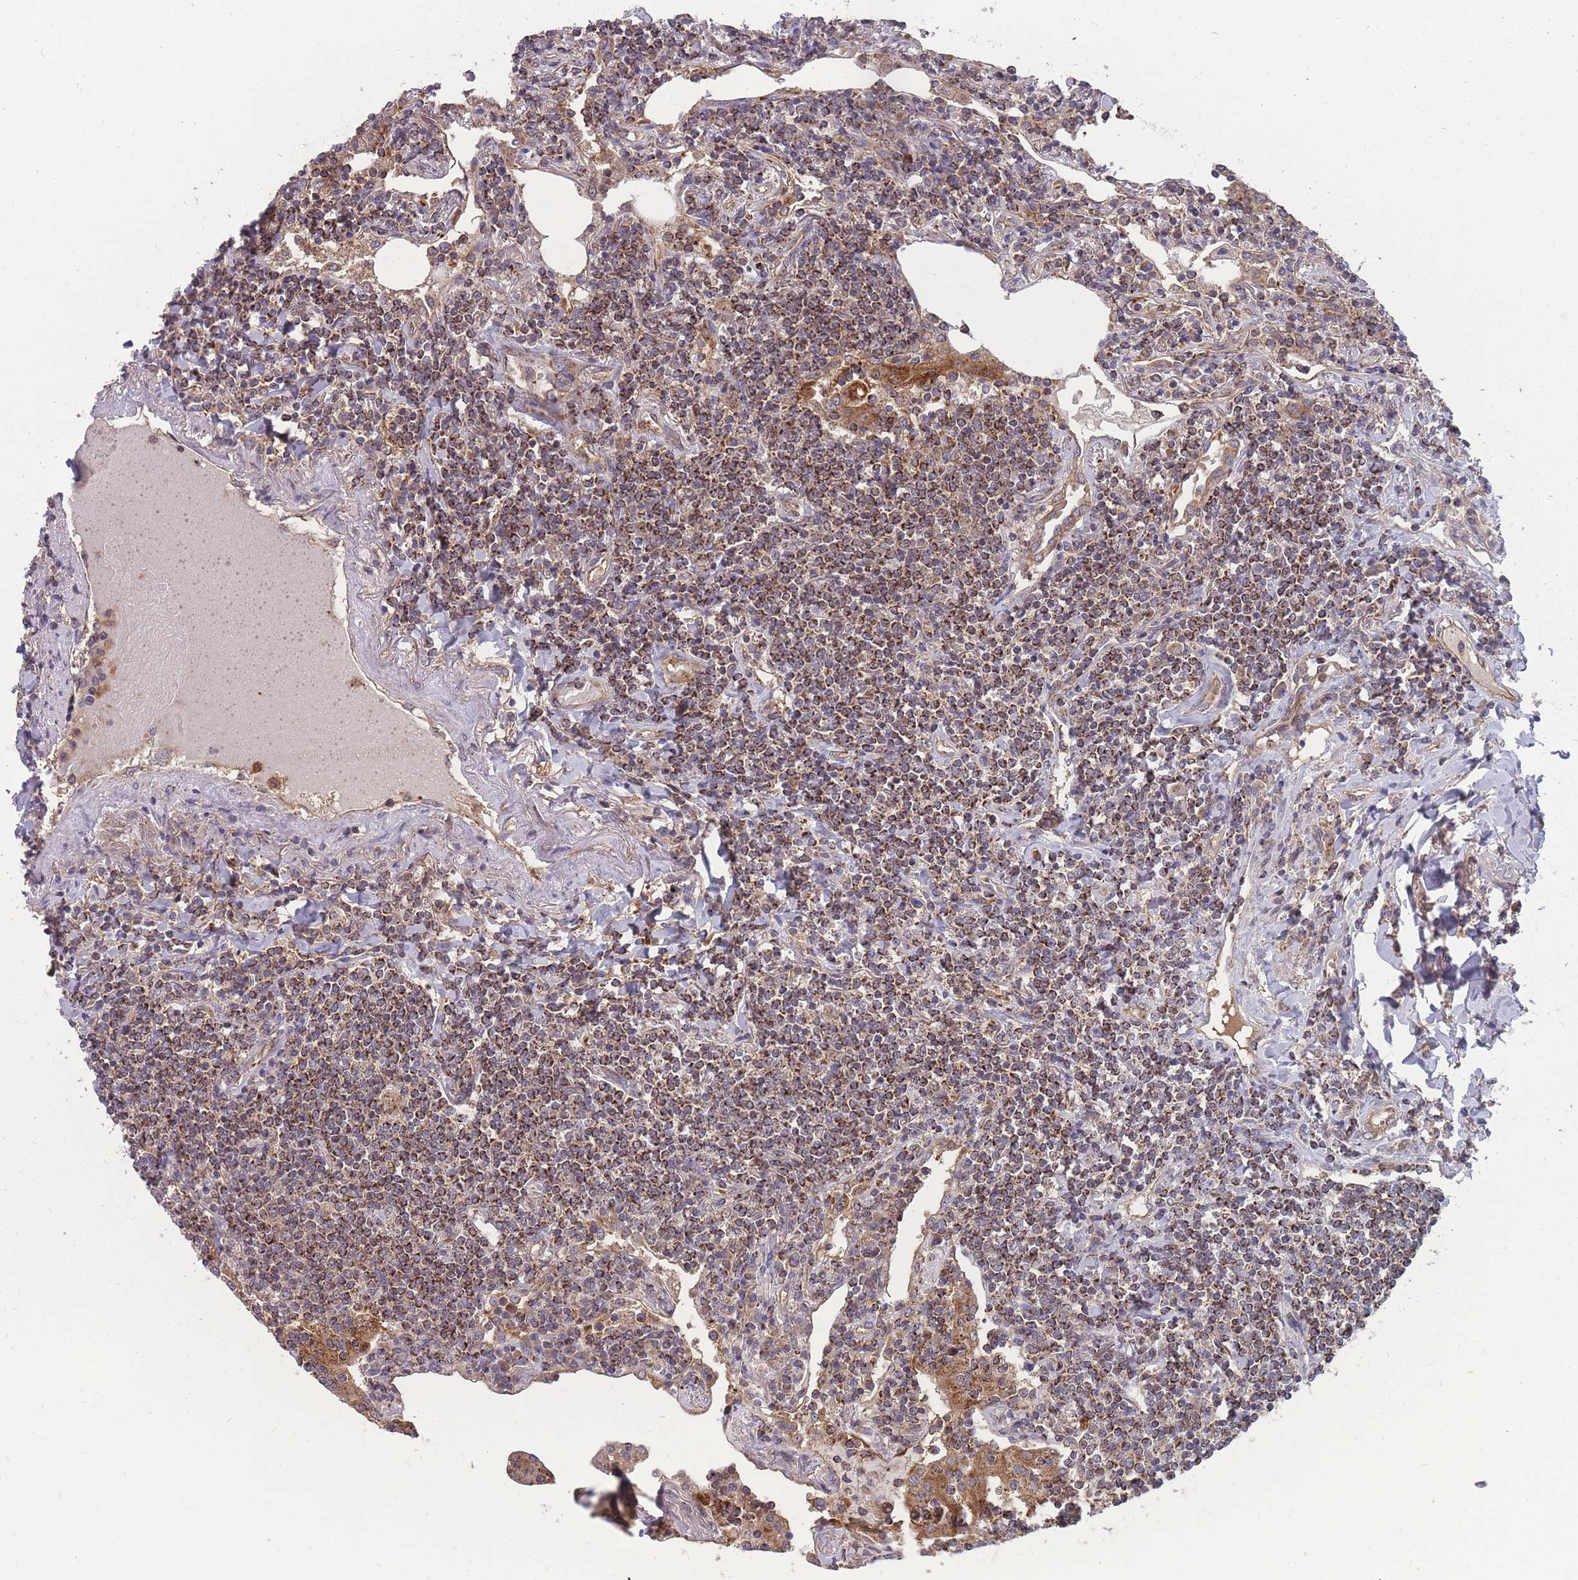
{"staining": {"intensity": "moderate", "quantity": ">75%", "location": "cytoplasmic/membranous"}, "tissue": "lymphoma", "cell_type": "Tumor cells", "image_type": "cancer", "snomed": [{"axis": "morphology", "description": "Malignant lymphoma, non-Hodgkin's type, Low grade"}, {"axis": "topography", "description": "Lung"}], "caption": "High-magnification brightfield microscopy of lymphoma stained with DAB (3,3'-diaminobenzidine) (brown) and counterstained with hematoxylin (blue). tumor cells exhibit moderate cytoplasmic/membranous expression is present in approximately>75% of cells.", "gene": "SLC35B4", "patient": {"sex": "female", "age": 71}}